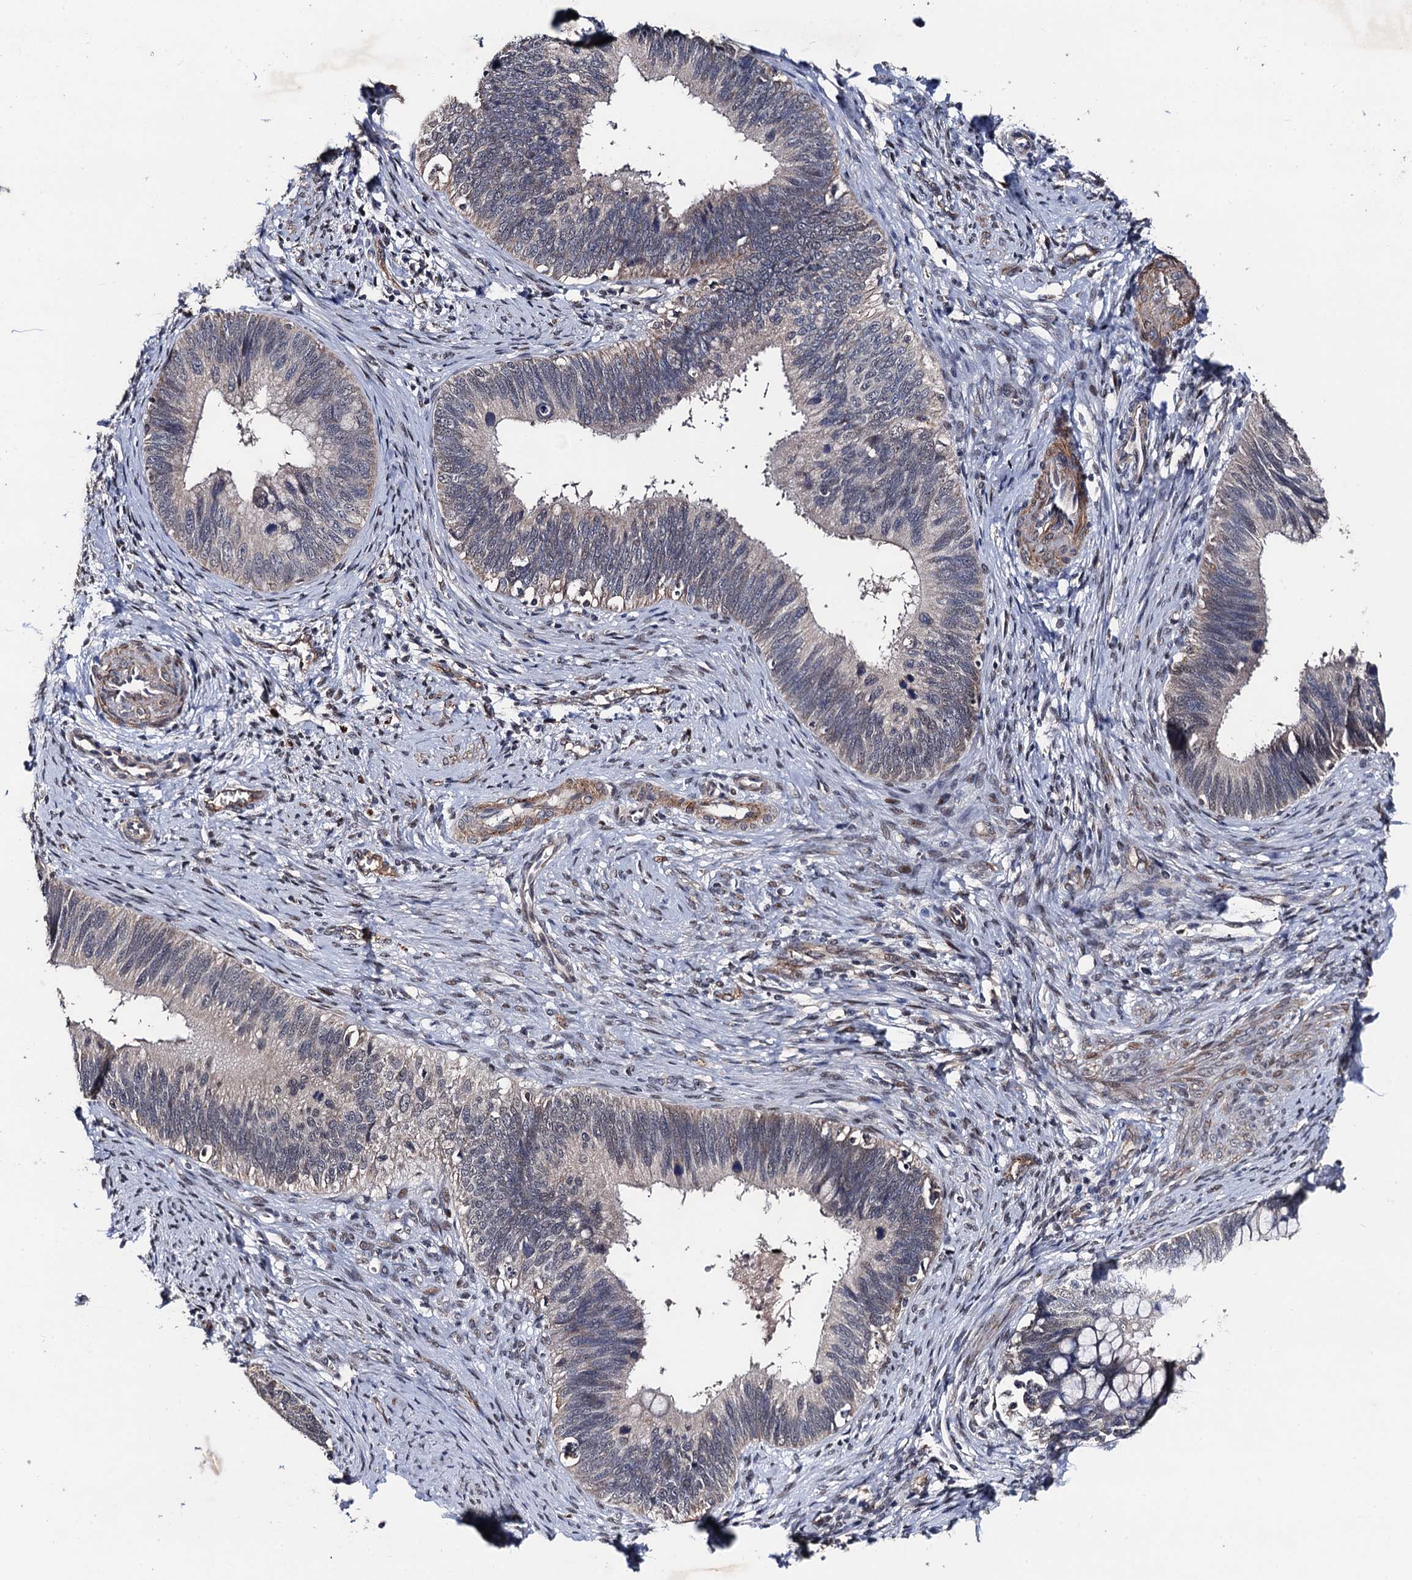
{"staining": {"intensity": "weak", "quantity": "<25%", "location": "nuclear"}, "tissue": "cervical cancer", "cell_type": "Tumor cells", "image_type": "cancer", "snomed": [{"axis": "morphology", "description": "Adenocarcinoma, NOS"}, {"axis": "topography", "description": "Cervix"}], "caption": "This histopathology image is of cervical cancer (adenocarcinoma) stained with immunohistochemistry to label a protein in brown with the nuclei are counter-stained blue. There is no staining in tumor cells.", "gene": "PPTC7", "patient": {"sex": "female", "age": 42}}